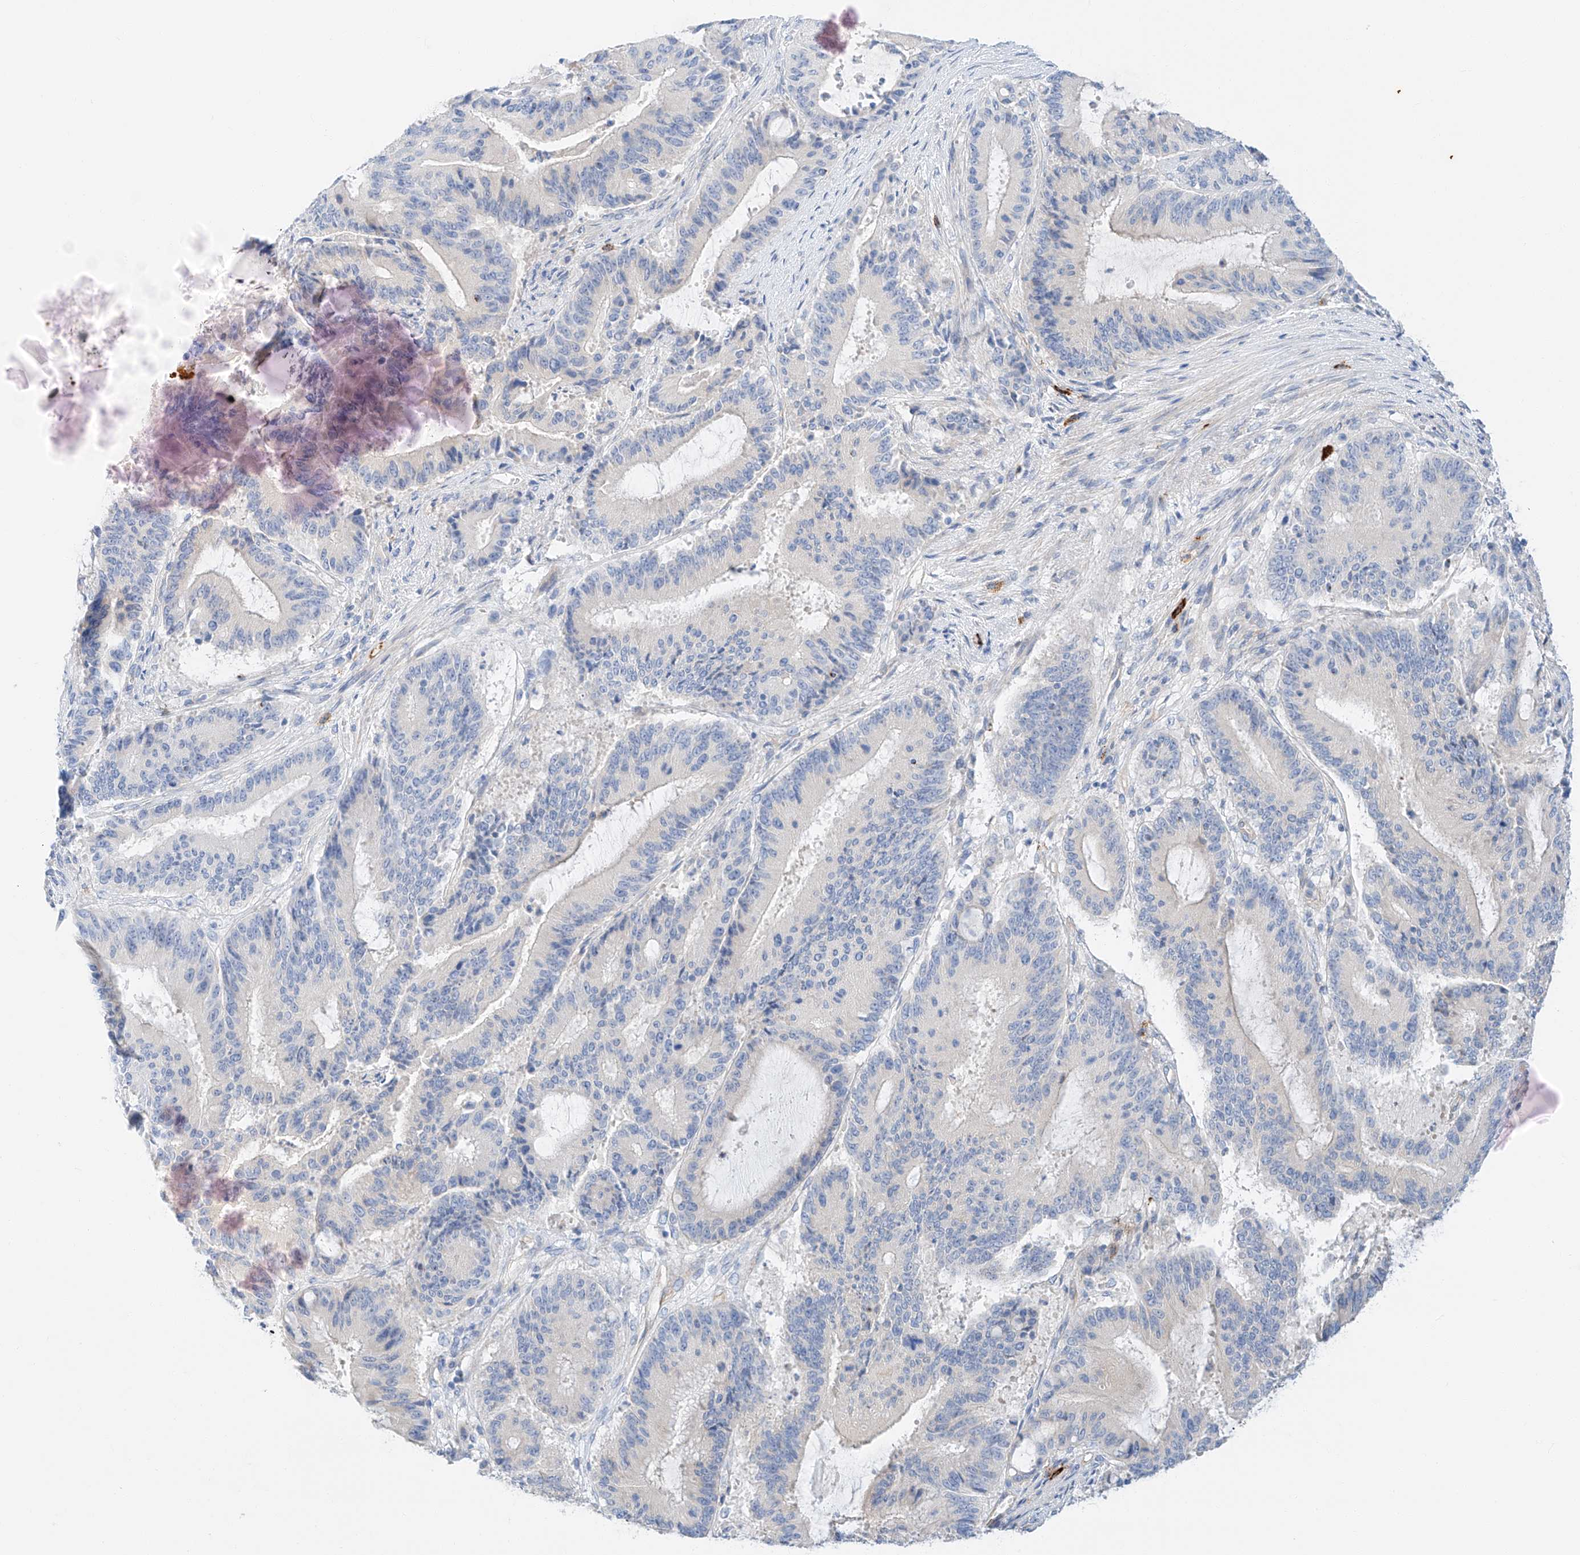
{"staining": {"intensity": "negative", "quantity": "none", "location": "none"}, "tissue": "liver cancer", "cell_type": "Tumor cells", "image_type": "cancer", "snomed": [{"axis": "morphology", "description": "Normal tissue, NOS"}, {"axis": "morphology", "description": "Cholangiocarcinoma"}, {"axis": "topography", "description": "Liver"}, {"axis": "topography", "description": "Peripheral nerve tissue"}], "caption": "A photomicrograph of liver cholangiocarcinoma stained for a protein exhibits no brown staining in tumor cells. The staining is performed using DAB brown chromogen with nuclei counter-stained in using hematoxylin.", "gene": "MINDY4", "patient": {"sex": "female", "age": 73}}